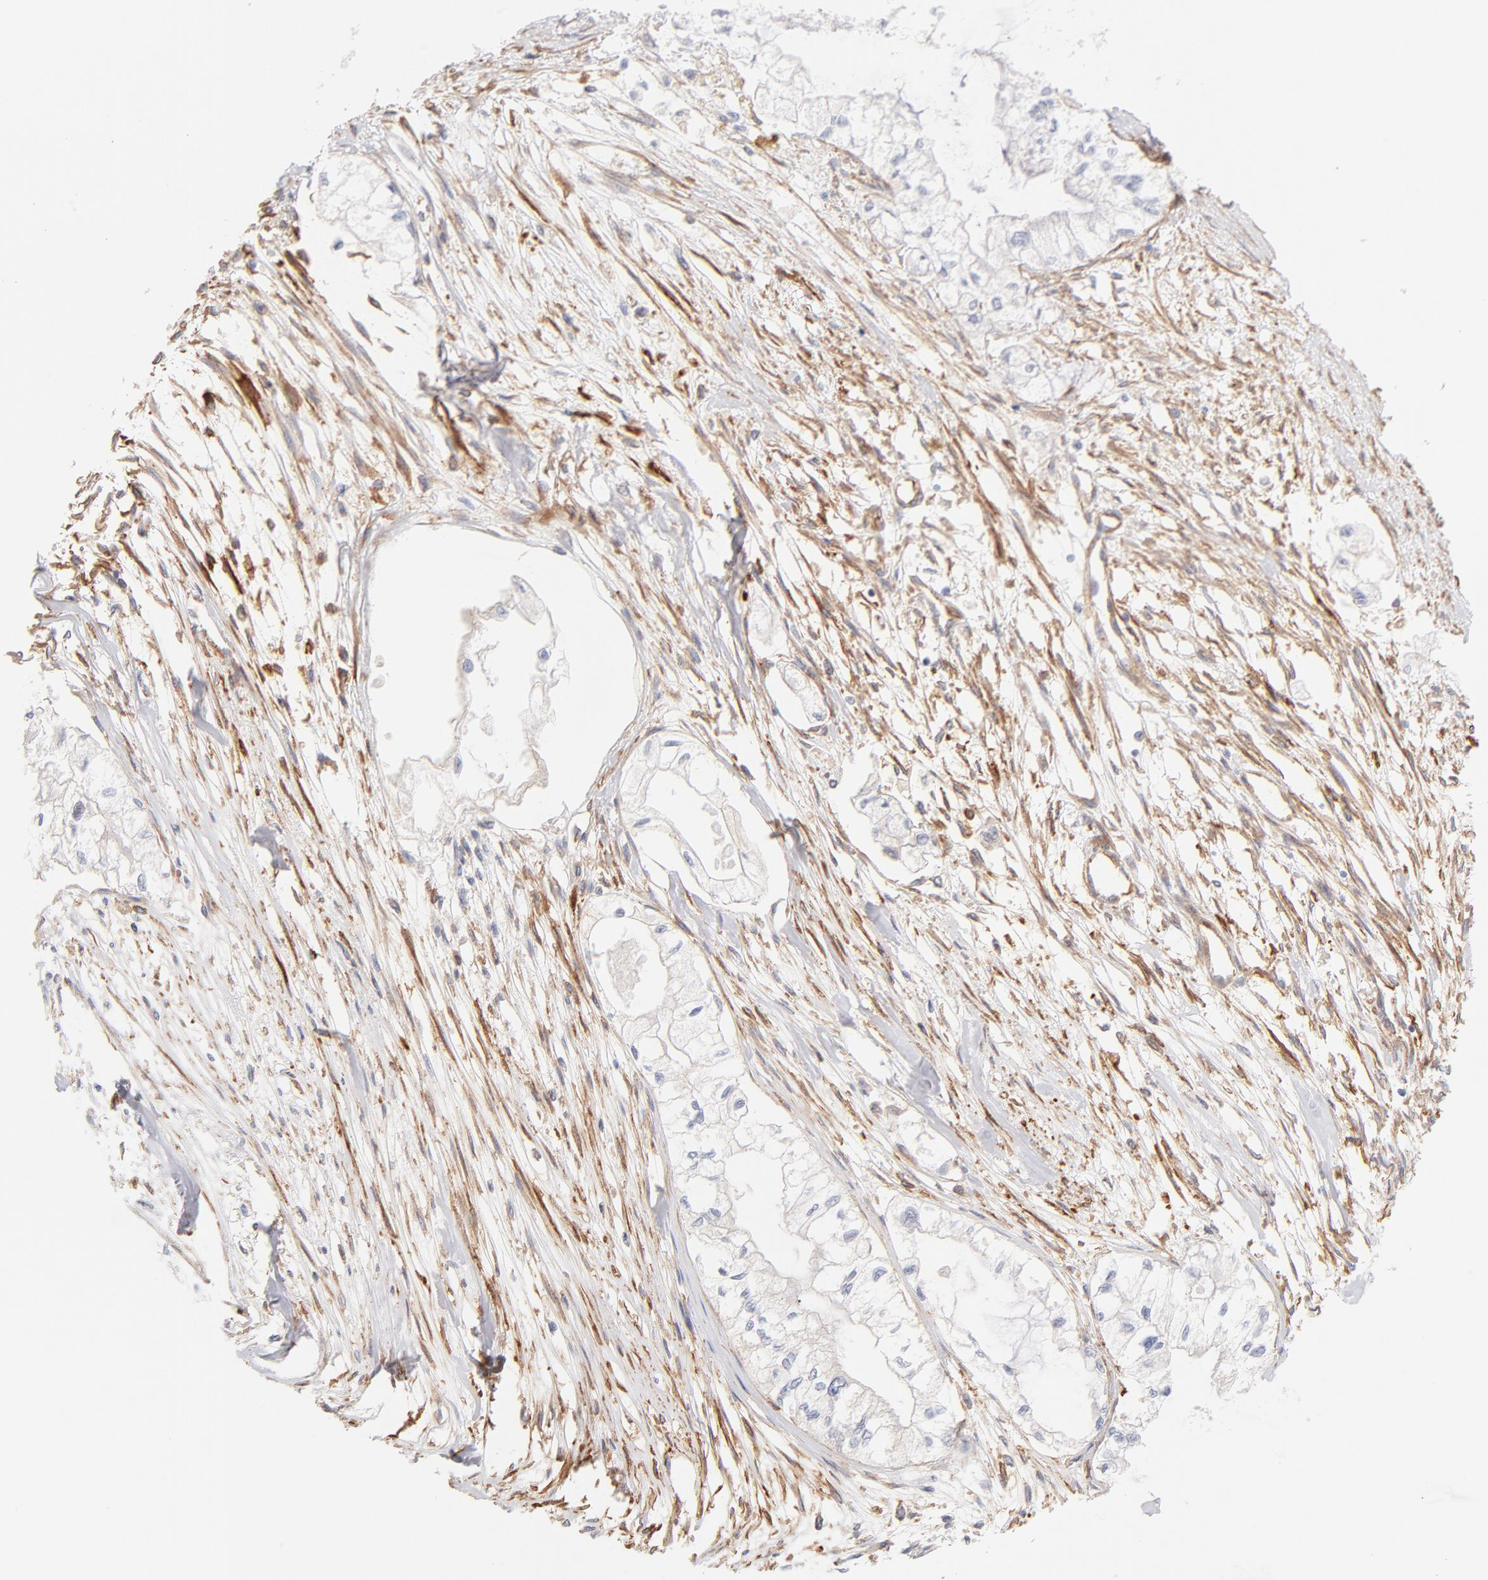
{"staining": {"intensity": "negative", "quantity": "none", "location": "none"}, "tissue": "pancreatic cancer", "cell_type": "Tumor cells", "image_type": "cancer", "snomed": [{"axis": "morphology", "description": "Adenocarcinoma, NOS"}, {"axis": "topography", "description": "Pancreas"}], "caption": "Protein analysis of pancreatic cancer (adenocarcinoma) demonstrates no significant positivity in tumor cells.", "gene": "LDLRAP1", "patient": {"sex": "male", "age": 79}}